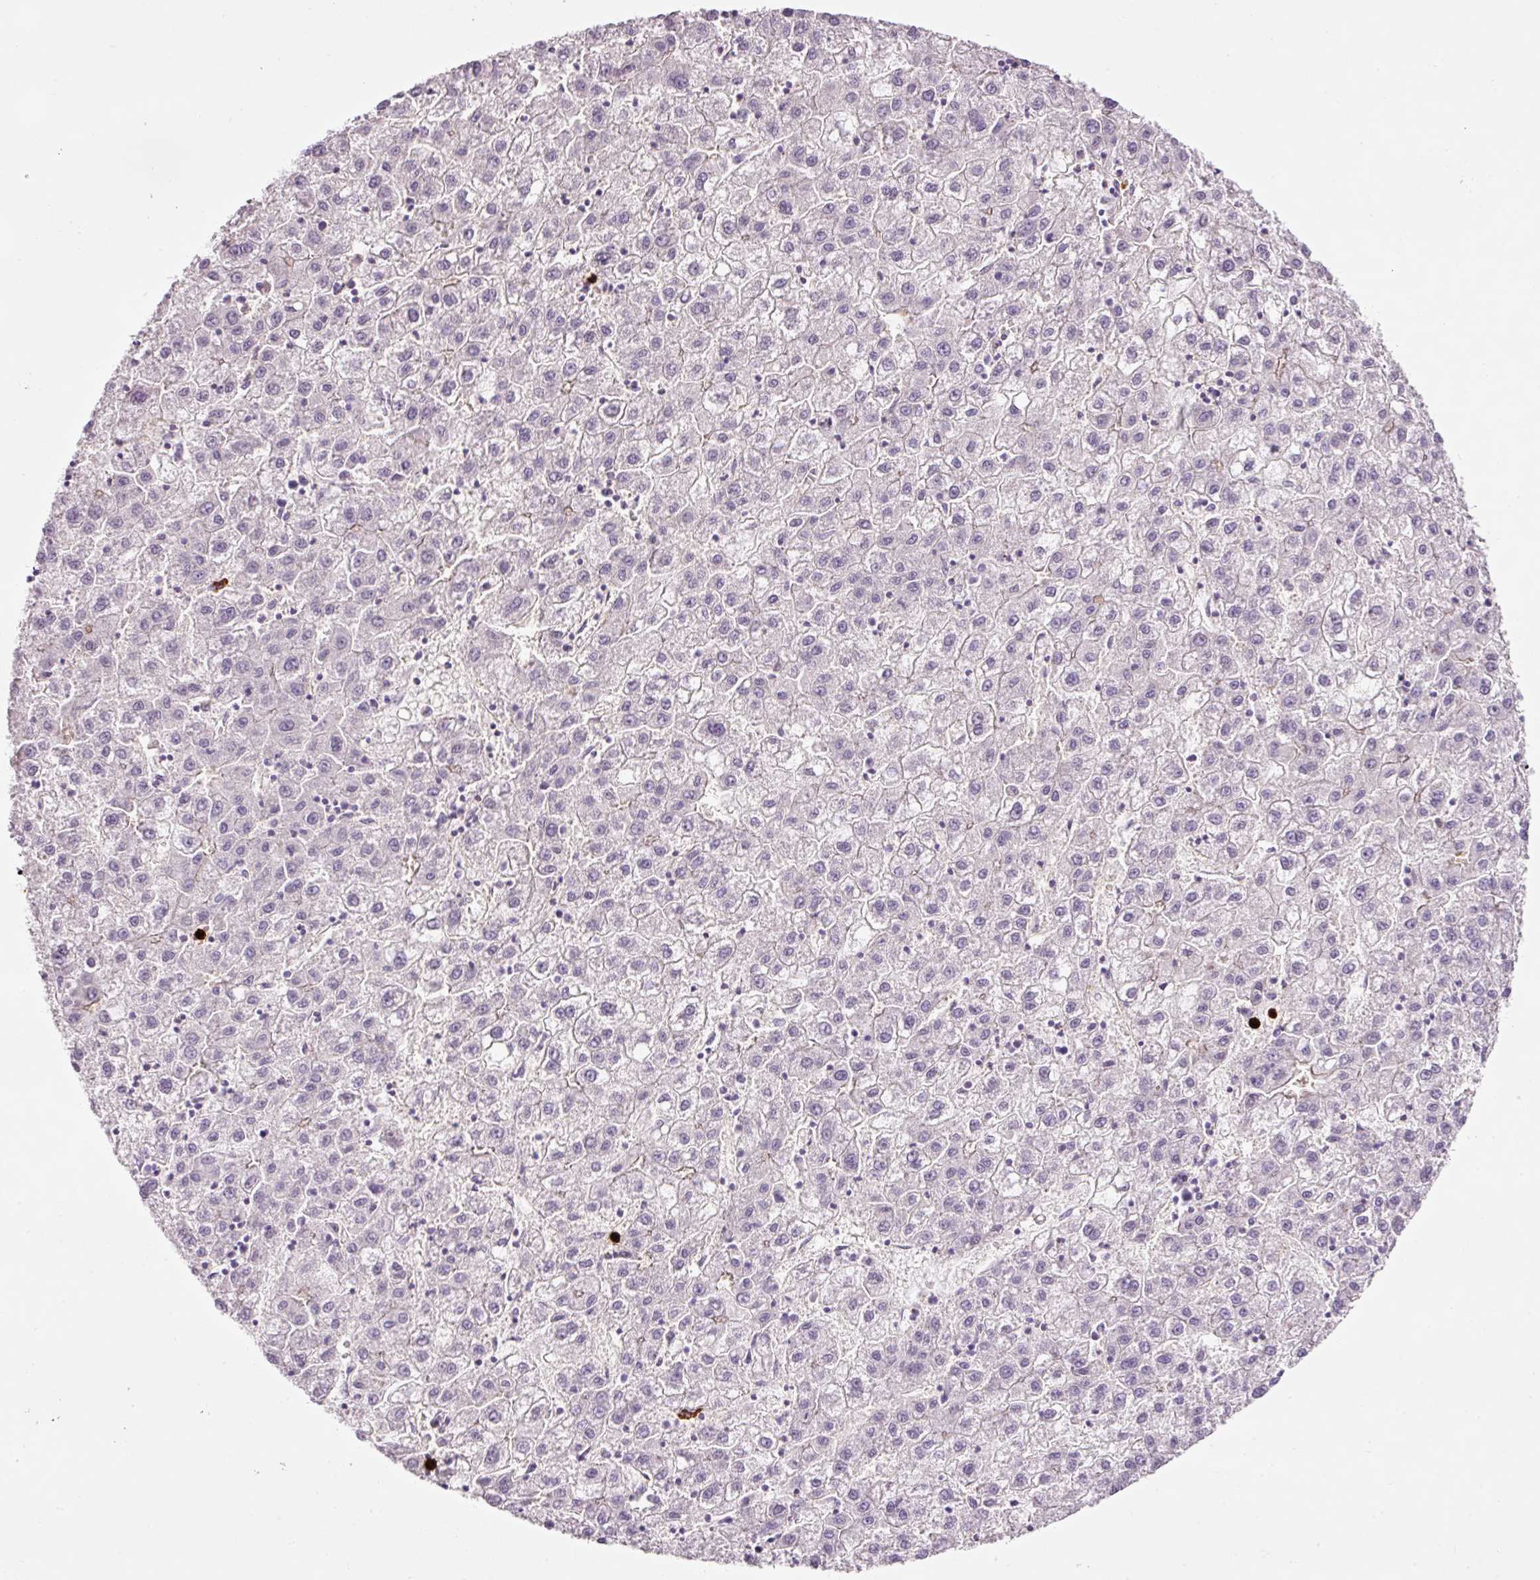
{"staining": {"intensity": "negative", "quantity": "none", "location": "none"}, "tissue": "liver cancer", "cell_type": "Tumor cells", "image_type": "cancer", "snomed": [{"axis": "morphology", "description": "Carcinoma, Hepatocellular, NOS"}, {"axis": "topography", "description": "Liver"}], "caption": "Tumor cells are negative for brown protein staining in hepatocellular carcinoma (liver).", "gene": "MAP3K3", "patient": {"sex": "male", "age": 72}}